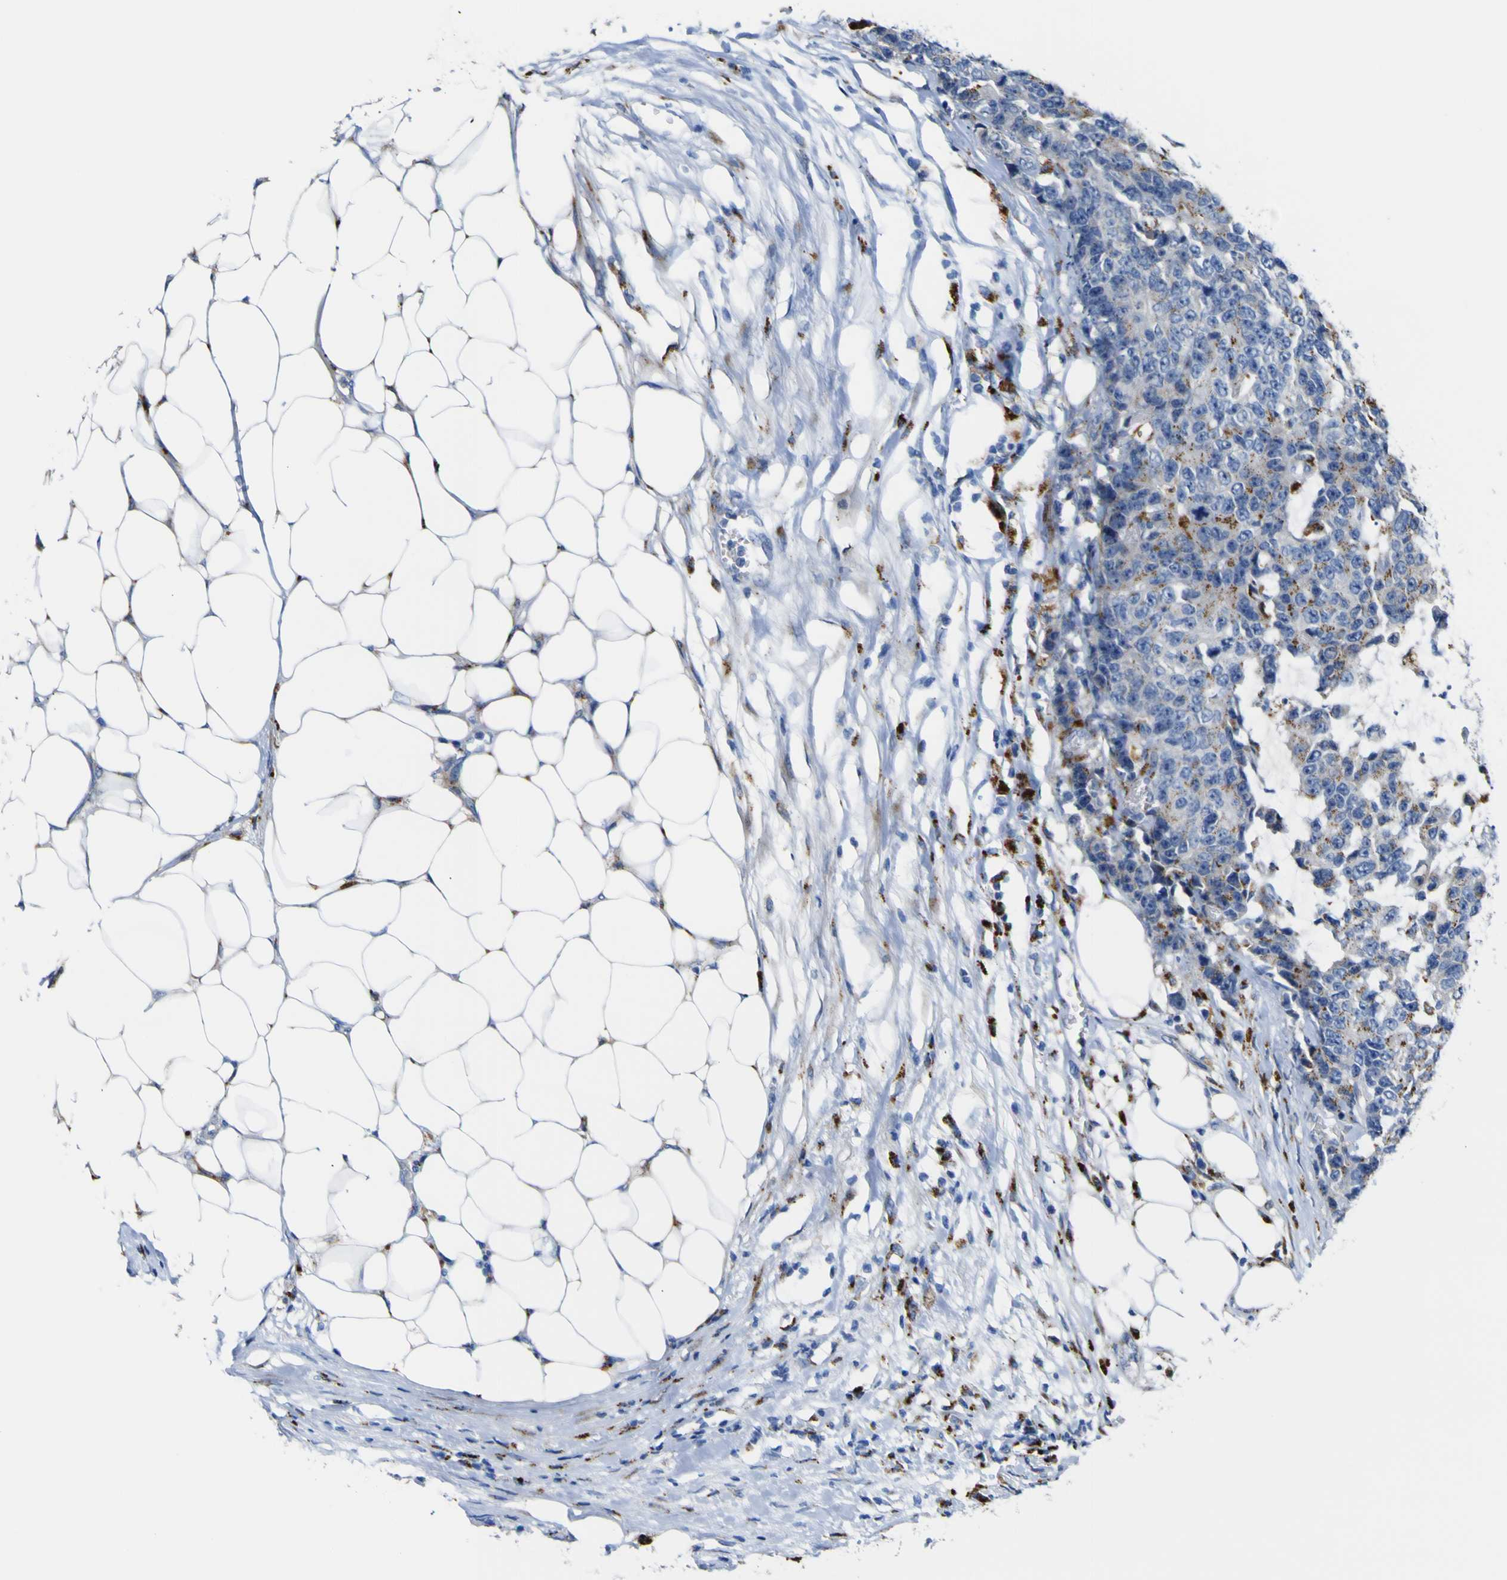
{"staining": {"intensity": "moderate", "quantity": "<25%", "location": "cytoplasmic/membranous"}, "tissue": "colorectal cancer", "cell_type": "Tumor cells", "image_type": "cancer", "snomed": [{"axis": "morphology", "description": "Adenocarcinoma, NOS"}, {"axis": "topography", "description": "Colon"}], "caption": "Colorectal cancer (adenocarcinoma) stained with a brown dye exhibits moderate cytoplasmic/membranous positive expression in about <25% of tumor cells.", "gene": "PTPRF", "patient": {"sex": "female", "age": 86}}